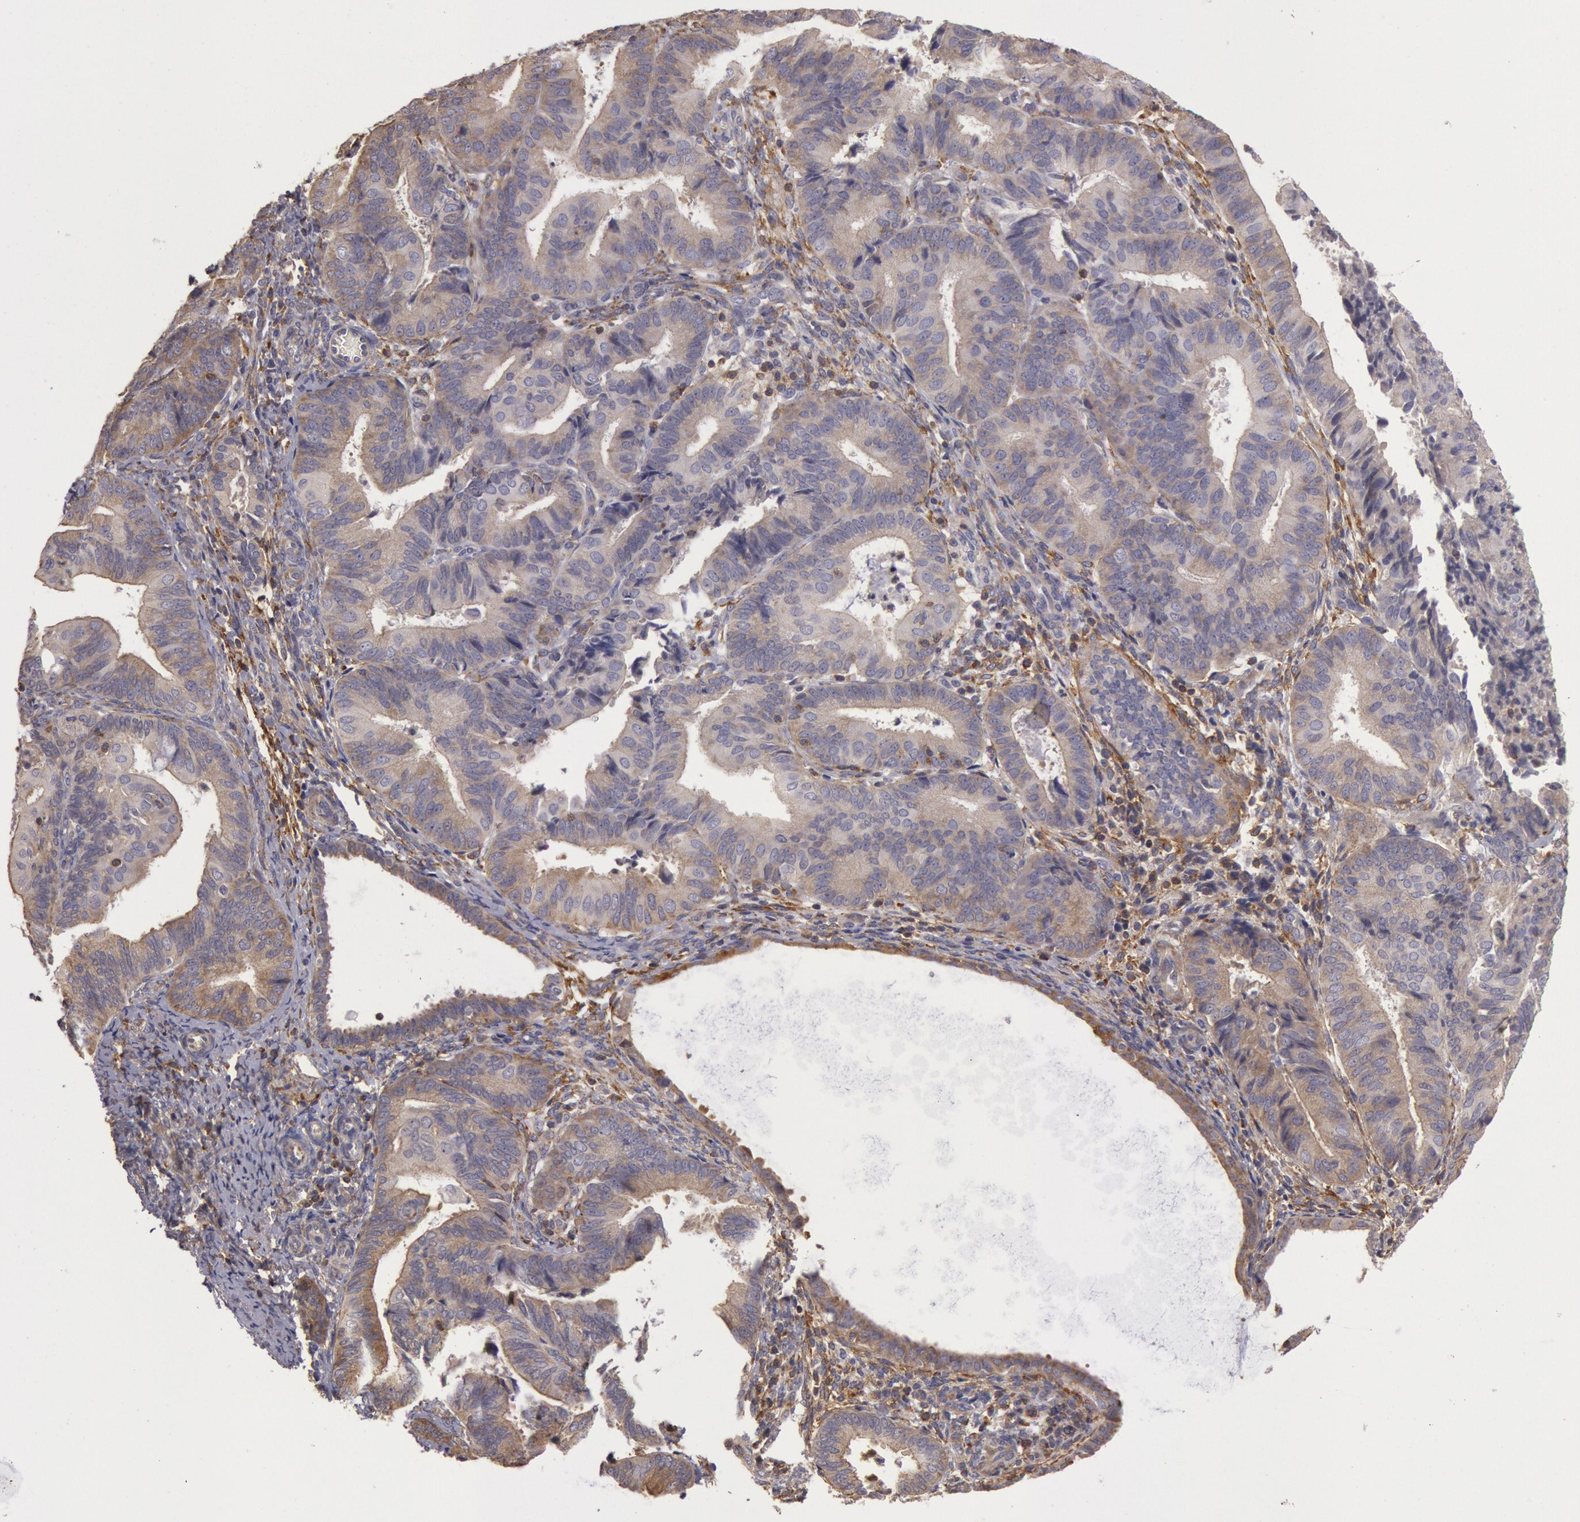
{"staining": {"intensity": "weak", "quantity": "25%-75%", "location": "cytoplasmic/membranous"}, "tissue": "endometrial cancer", "cell_type": "Tumor cells", "image_type": "cancer", "snomed": [{"axis": "morphology", "description": "Adenocarcinoma, NOS"}, {"axis": "topography", "description": "Endometrium"}], "caption": "An IHC photomicrograph of neoplastic tissue is shown. Protein staining in brown labels weak cytoplasmic/membranous positivity in adenocarcinoma (endometrial) within tumor cells.", "gene": "NMT2", "patient": {"sex": "female", "age": 63}}